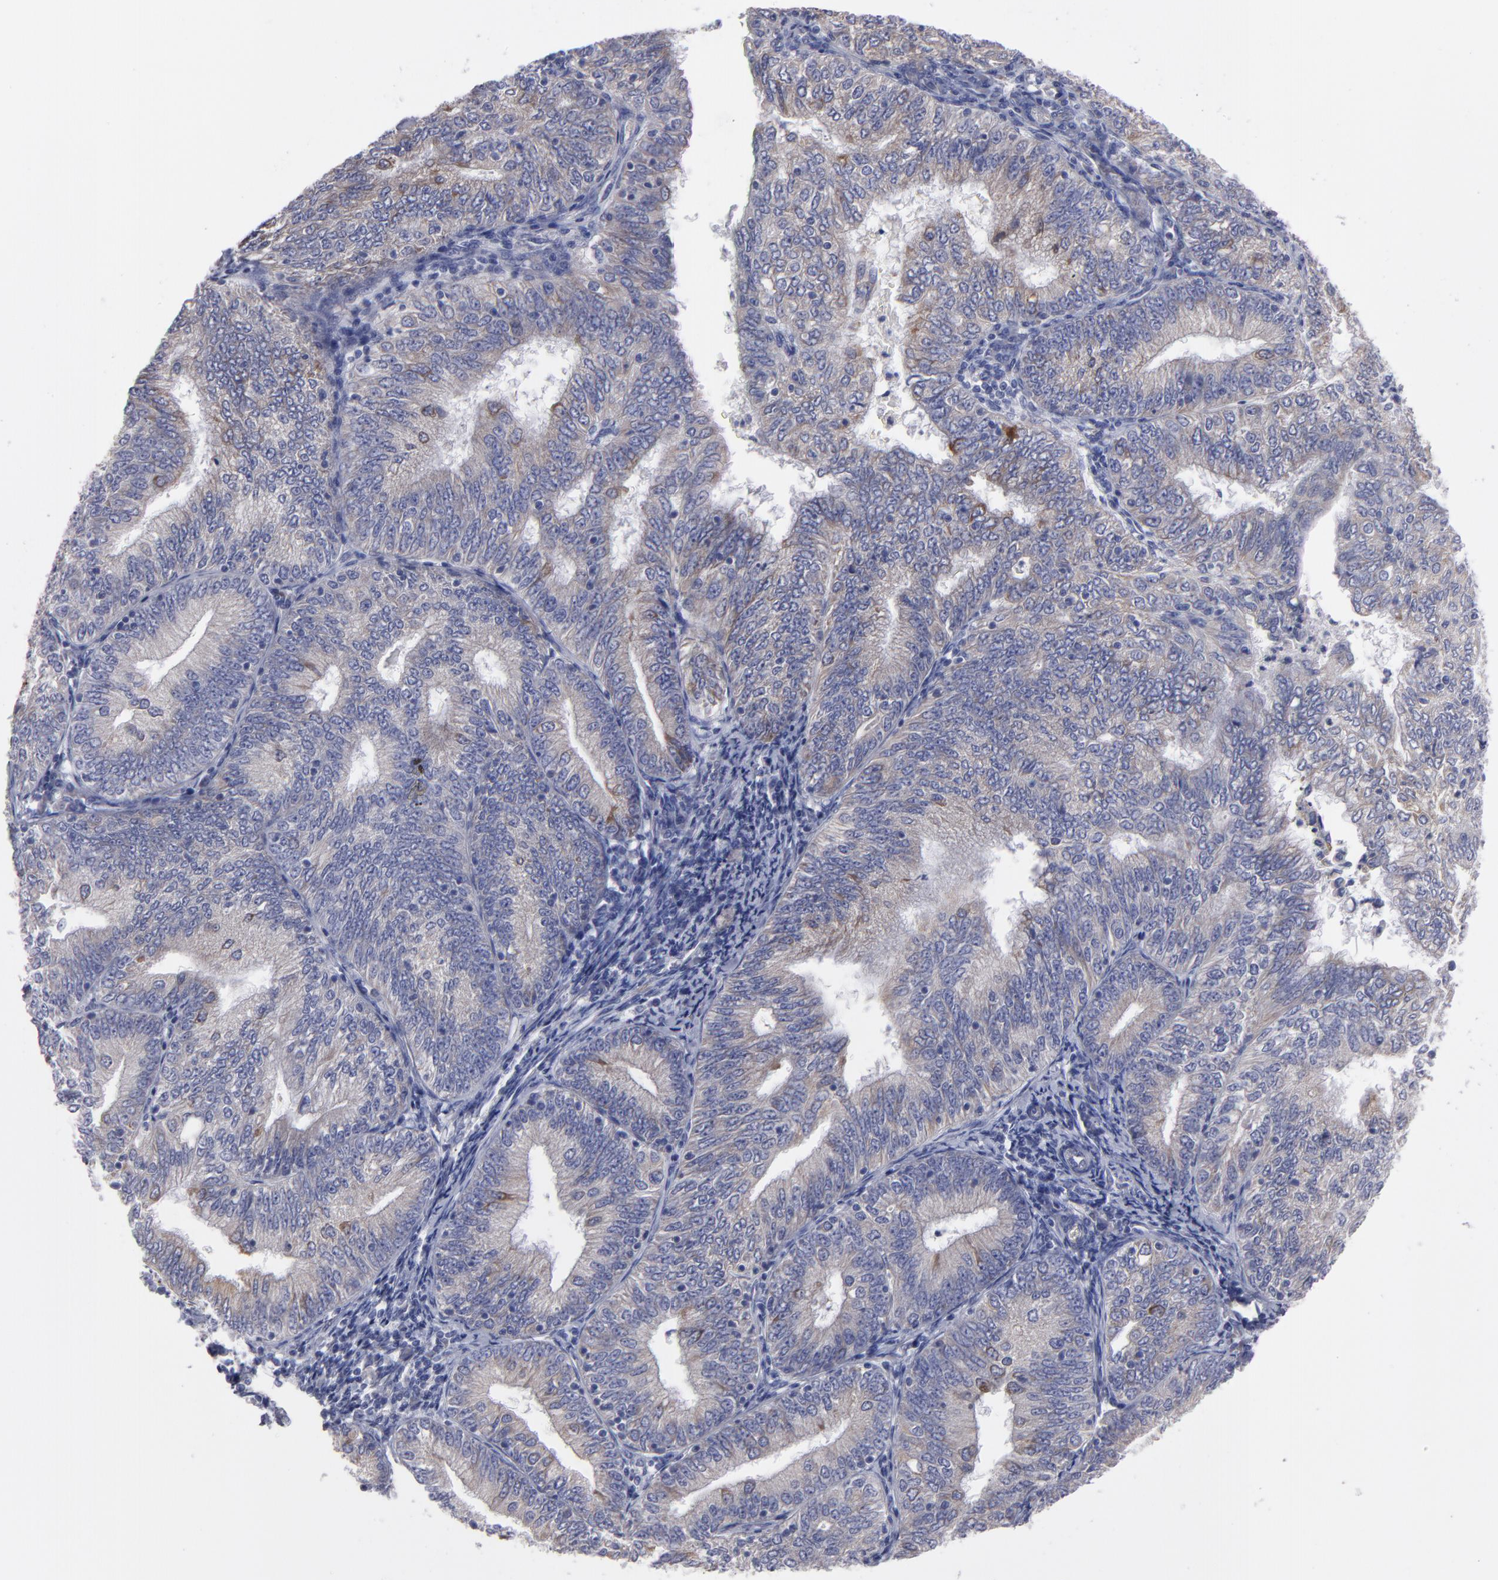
{"staining": {"intensity": "weak", "quantity": ">75%", "location": "cytoplasmic/membranous"}, "tissue": "endometrial cancer", "cell_type": "Tumor cells", "image_type": "cancer", "snomed": [{"axis": "morphology", "description": "Adenocarcinoma, NOS"}, {"axis": "topography", "description": "Endometrium"}], "caption": "This is an image of immunohistochemistry (IHC) staining of adenocarcinoma (endometrial), which shows weak positivity in the cytoplasmic/membranous of tumor cells.", "gene": "SLMAP", "patient": {"sex": "female", "age": 69}}